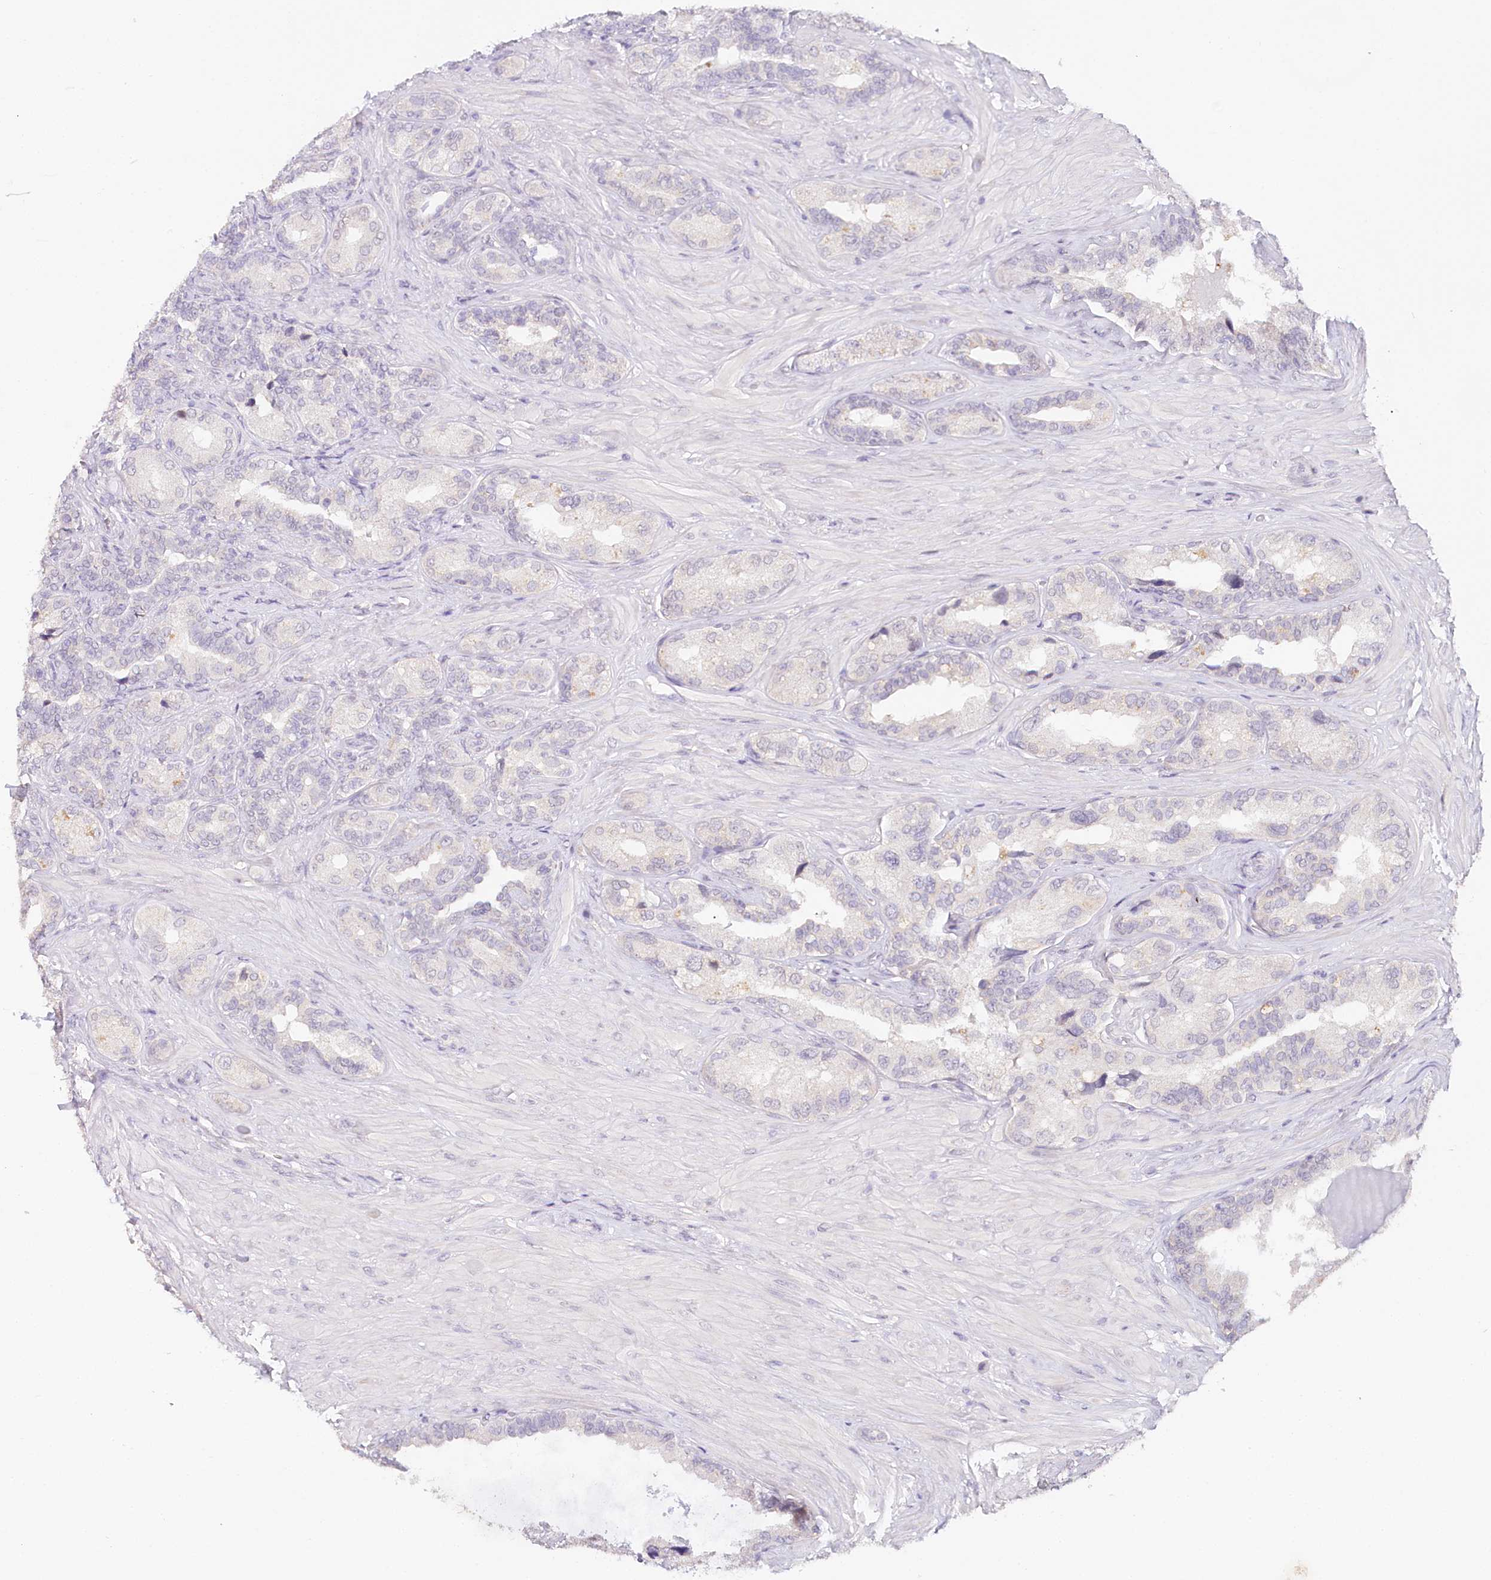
{"staining": {"intensity": "weak", "quantity": "<25%", "location": "cytoplasmic/membranous"}, "tissue": "seminal vesicle", "cell_type": "Glandular cells", "image_type": "normal", "snomed": [{"axis": "morphology", "description": "Normal tissue, NOS"}, {"axis": "topography", "description": "Seminal veicle"}, {"axis": "topography", "description": "Peripheral nerve tissue"}], "caption": "Immunohistochemistry photomicrograph of benign human seminal vesicle stained for a protein (brown), which reveals no expression in glandular cells.", "gene": "TP53", "patient": {"sex": "male", "age": 67}}